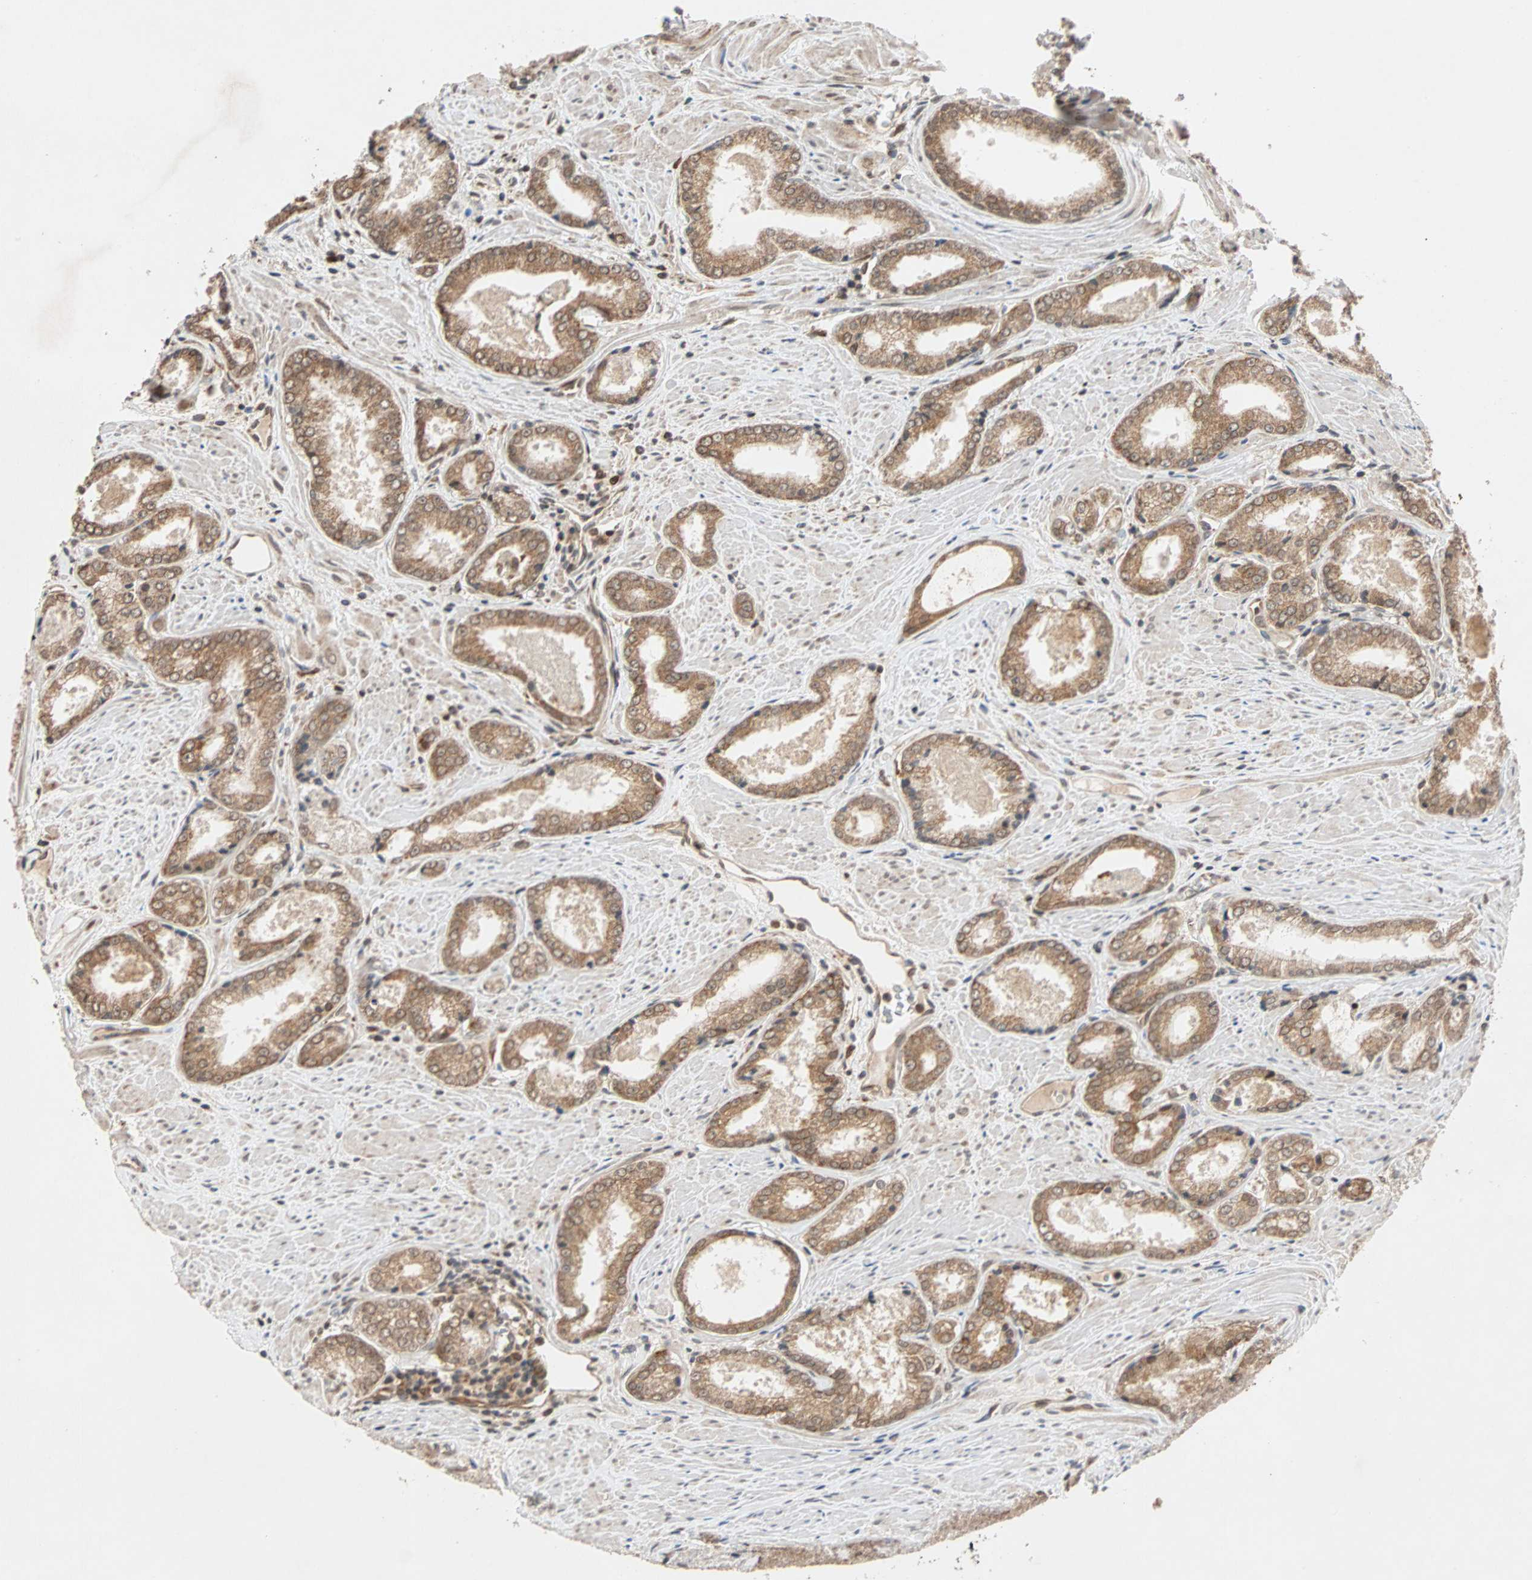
{"staining": {"intensity": "moderate", "quantity": ">75%", "location": "cytoplasmic/membranous"}, "tissue": "prostate cancer", "cell_type": "Tumor cells", "image_type": "cancer", "snomed": [{"axis": "morphology", "description": "Adenocarcinoma, Low grade"}, {"axis": "topography", "description": "Prostate"}], "caption": "This micrograph reveals prostate cancer (adenocarcinoma (low-grade)) stained with immunohistochemistry (IHC) to label a protein in brown. The cytoplasmic/membranous of tumor cells show moderate positivity for the protein. Nuclei are counter-stained blue.", "gene": "AUP1", "patient": {"sex": "male", "age": 64}}